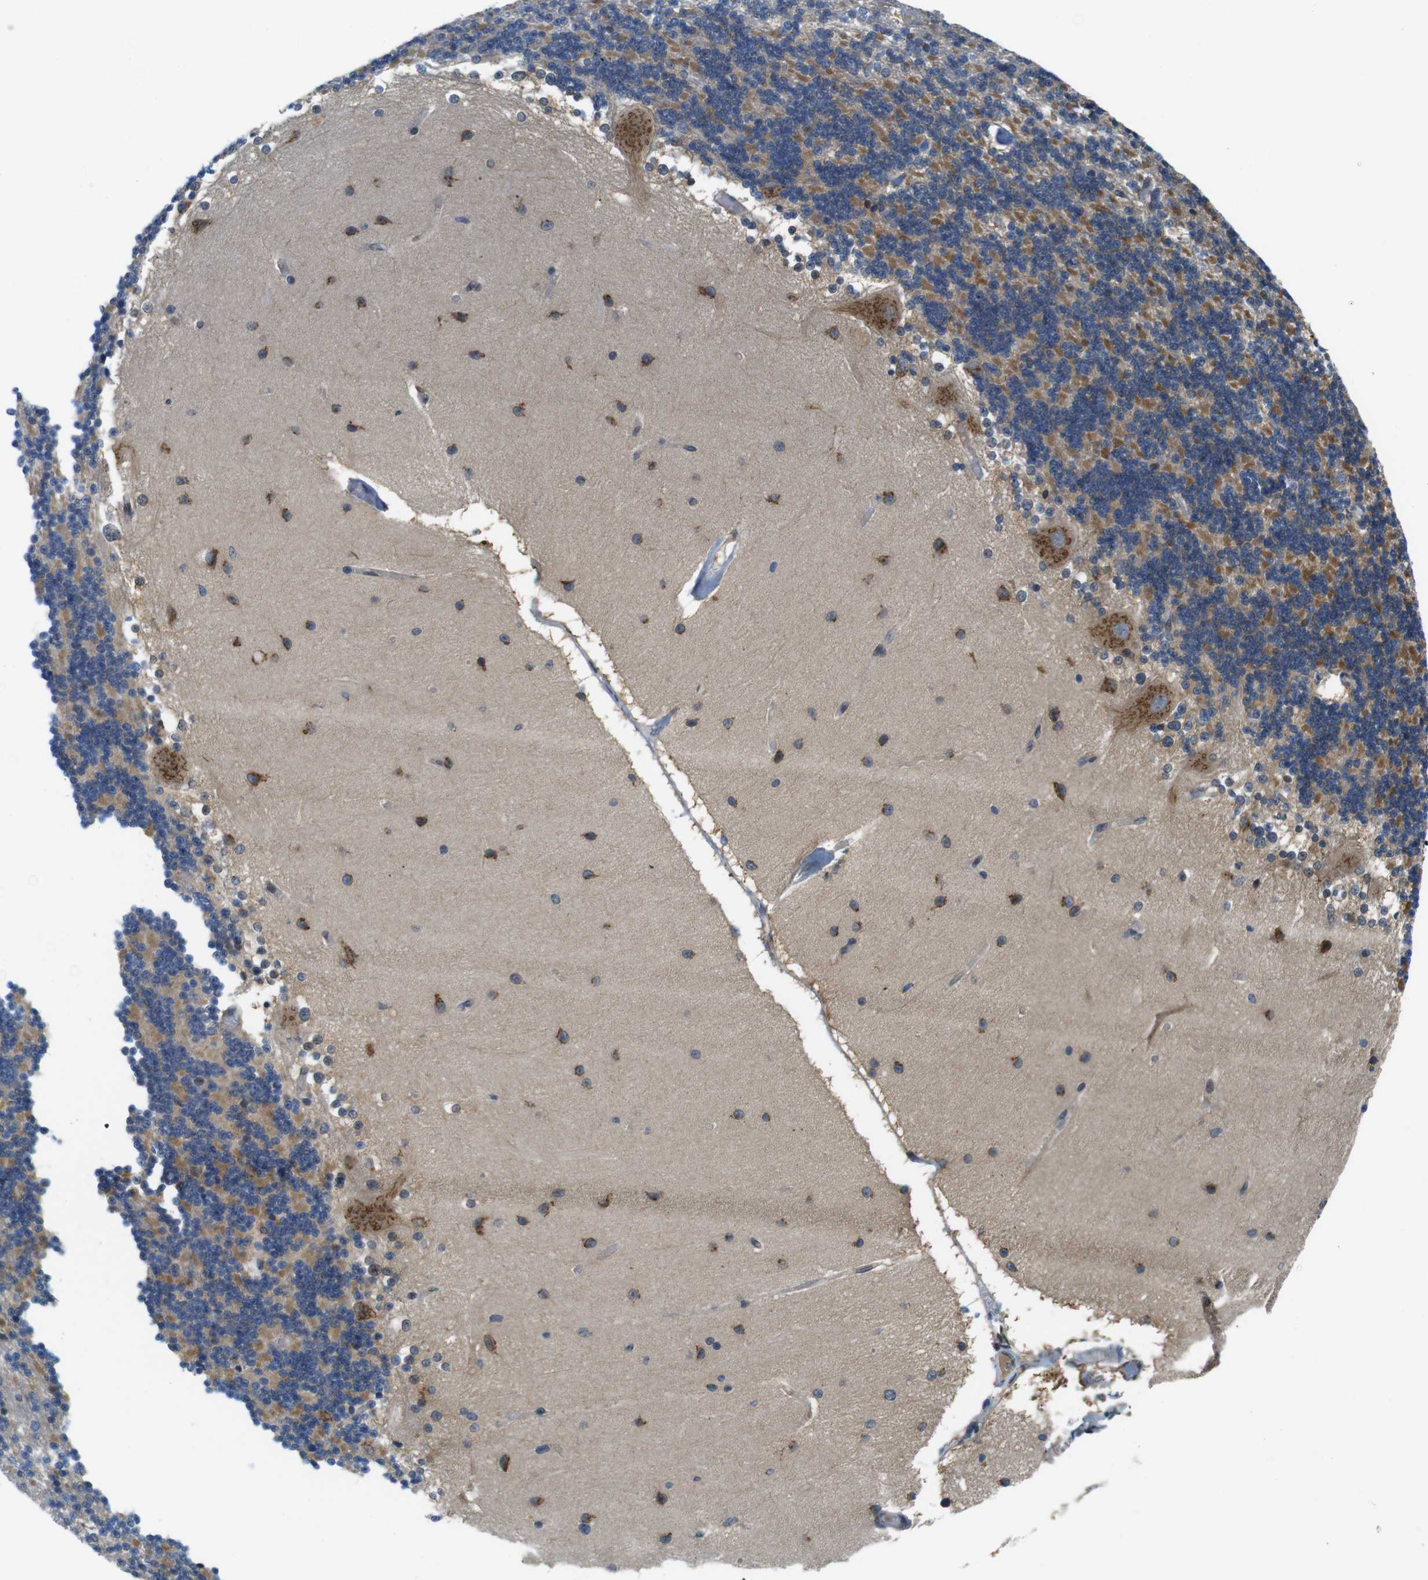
{"staining": {"intensity": "moderate", "quantity": ">75%", "location": "cytoplasmic/membranous"}, "tissue": "cerebellum", "cell_type": "Cells in granular layer", "image_type": "normal", "snomed": [{"axis": "morphology", "description": "Normal tissue, NOS"}, {"axis": "topography", "description": "Cerebellum"}], "caption": "This image shows IHC staining of unremarkable human cerebellum, with medium moderate cytoplasmic/membranous positivity in approximately >75% of cells in granular layer.", "gene": "ZDHHC3", "patient": {"sex": "female", "age": 54}}